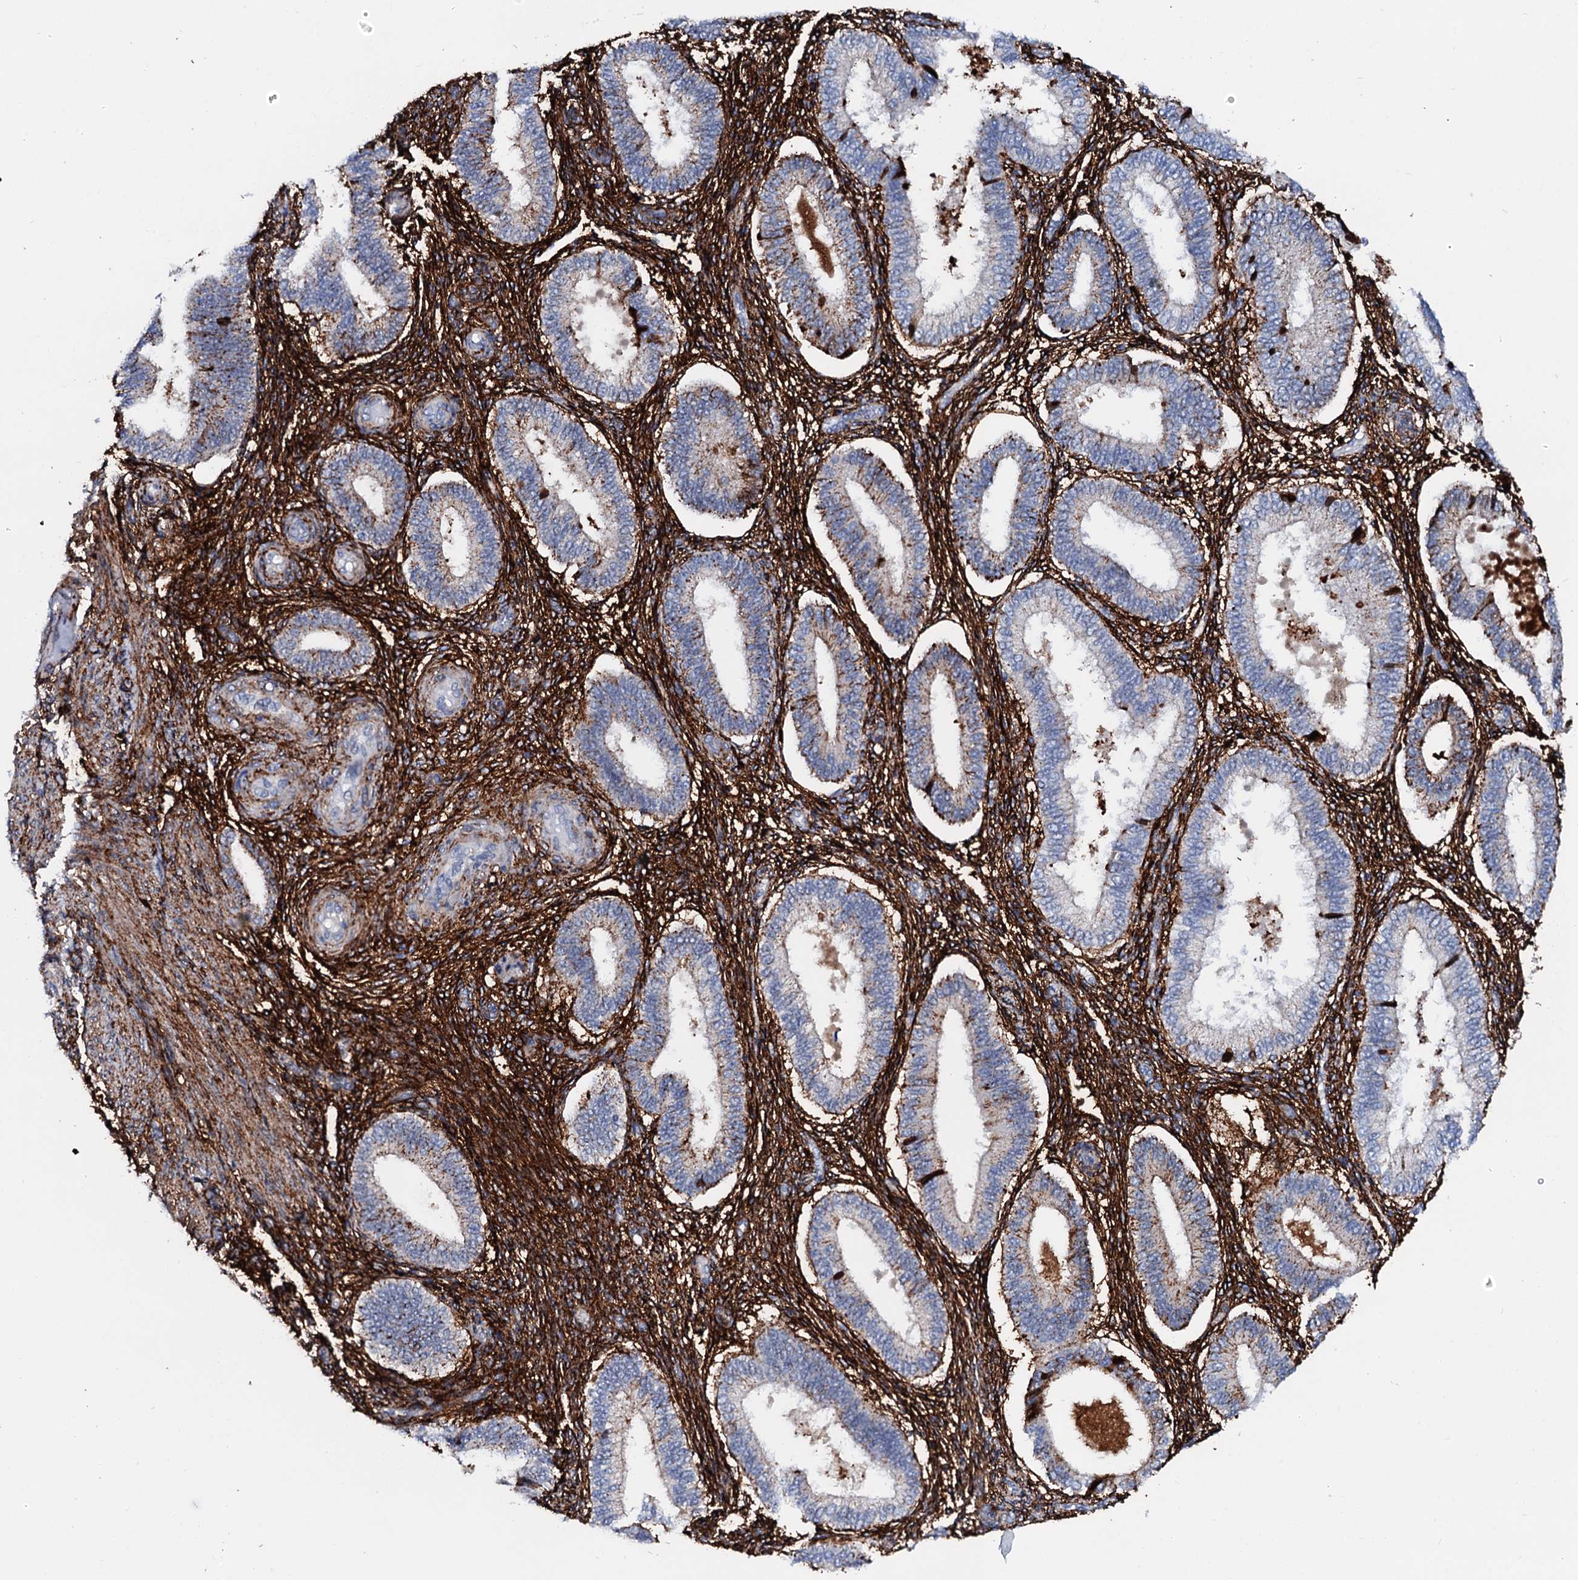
{"staining": {"intensity": "strong", "quantity": "25%-75%", "location": "cytoplasmic/membranous"}, "tissue": "endometrium", "cell_type": "Cells in endometrial stroma", "image_type": "normal", "snomed": [{"axis": "morphology", "description": "Normal tissue, NOS"}, {"axis": "topography", "description": "Endometrium"}], "caption": "This micrograph reveals benign endometrium stained with immunohistochemistry (IHC) to label a protein in brown. The cytoplasmic/membranous of cells in endometrial stroma show strong positivity for the protein. Nuclei are counter-stained blue.", "gene": "MED13L", "patient": {"sex": "female", "age": 39}}